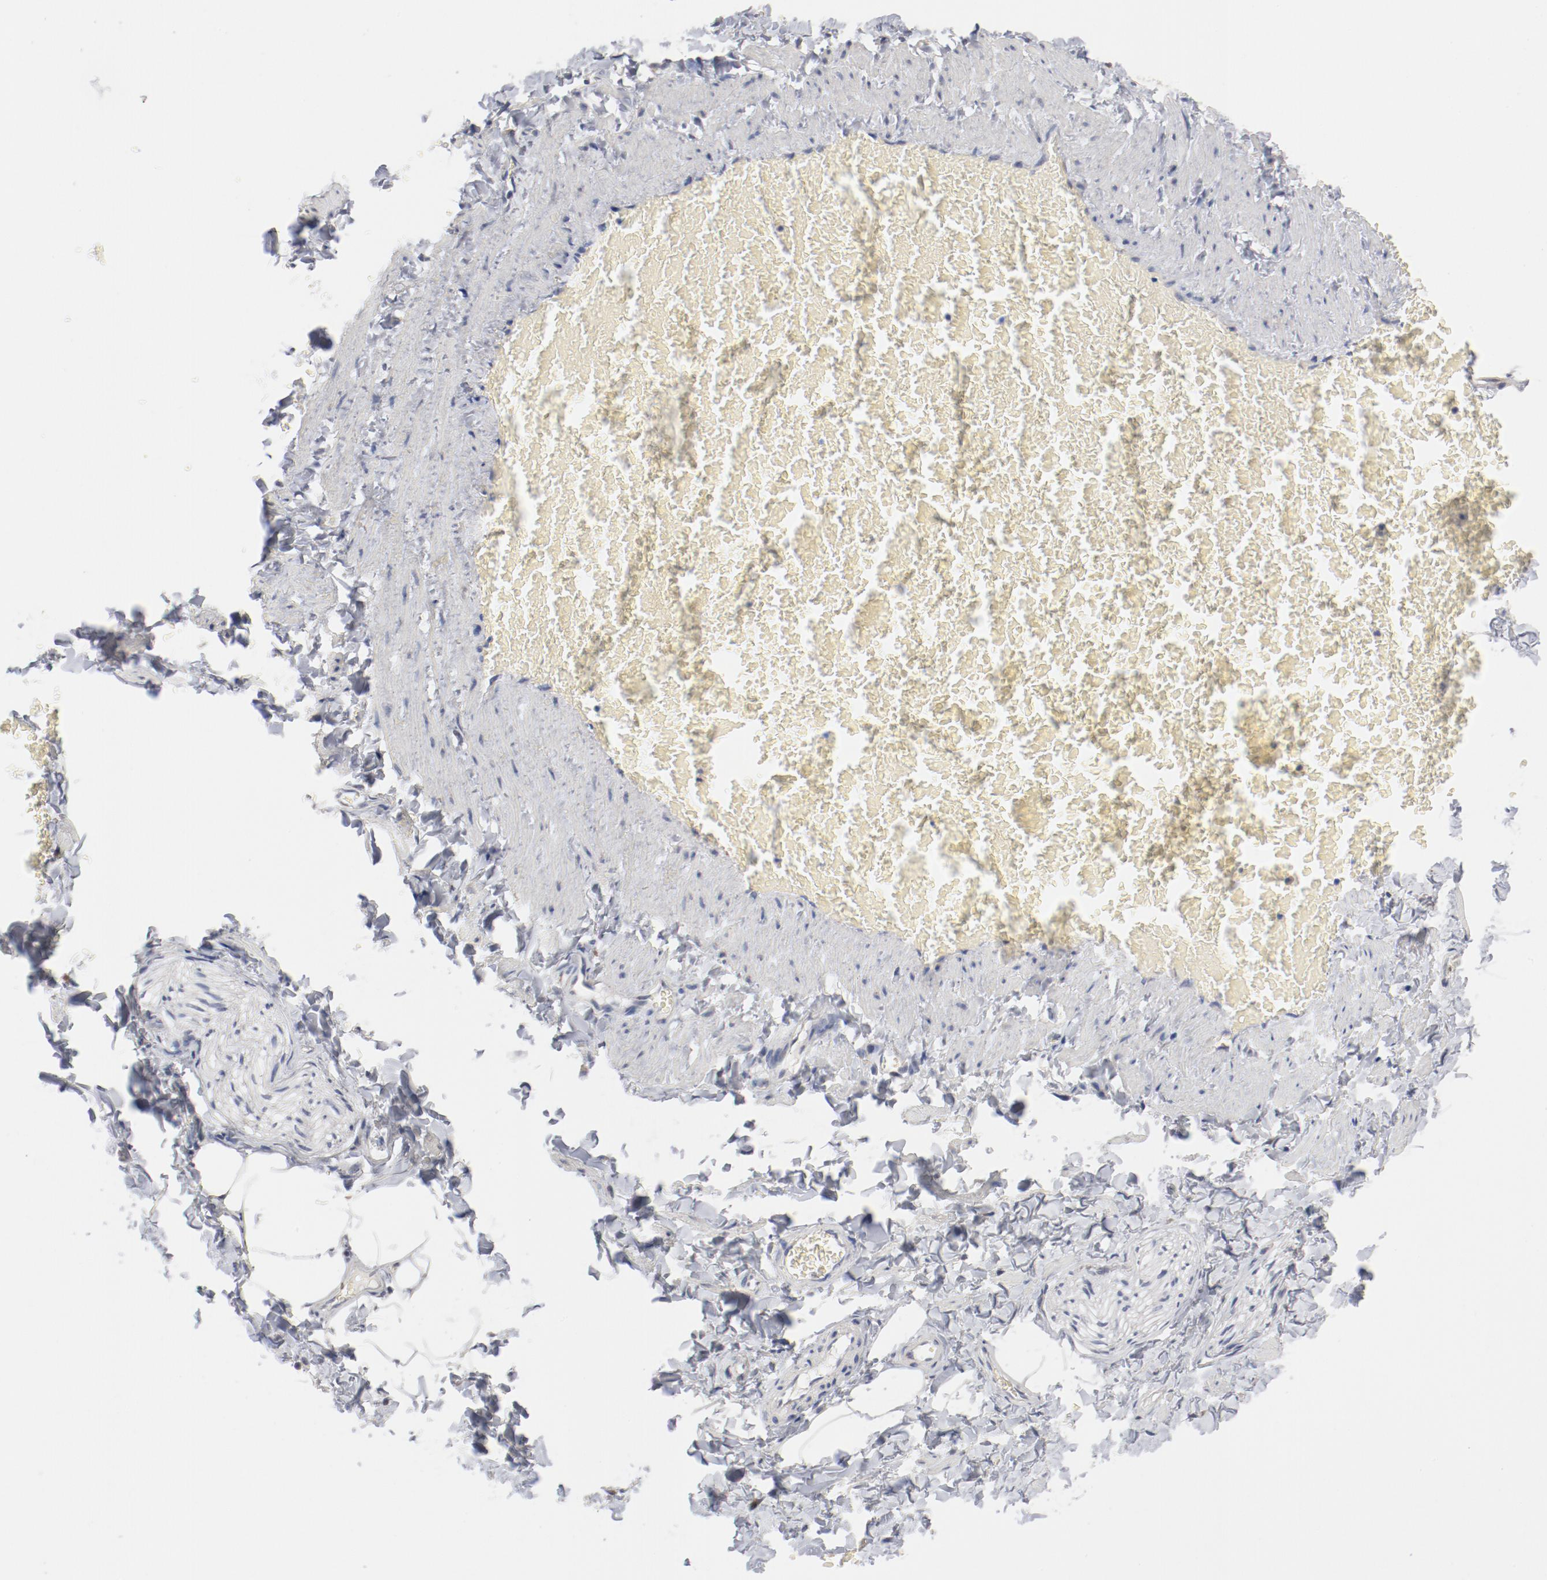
{"staining": {"intensity": "negative", "quantity": "none", "location": "none"}, "tissue": "adipose tissue", "cell_type": "Adipocytes", "image_type": "normal", "snomed": [{"axis": "morphology", "description": "Normal tissue, NOS"}, {"axis": "topography", "description": "Vascular tissue"}], "caption": "The micrograph demonstrates no staining of adipocytes in normal adipose tissue.", "gene": "AK7", "patient": {"sex": "male", "age": 41}}